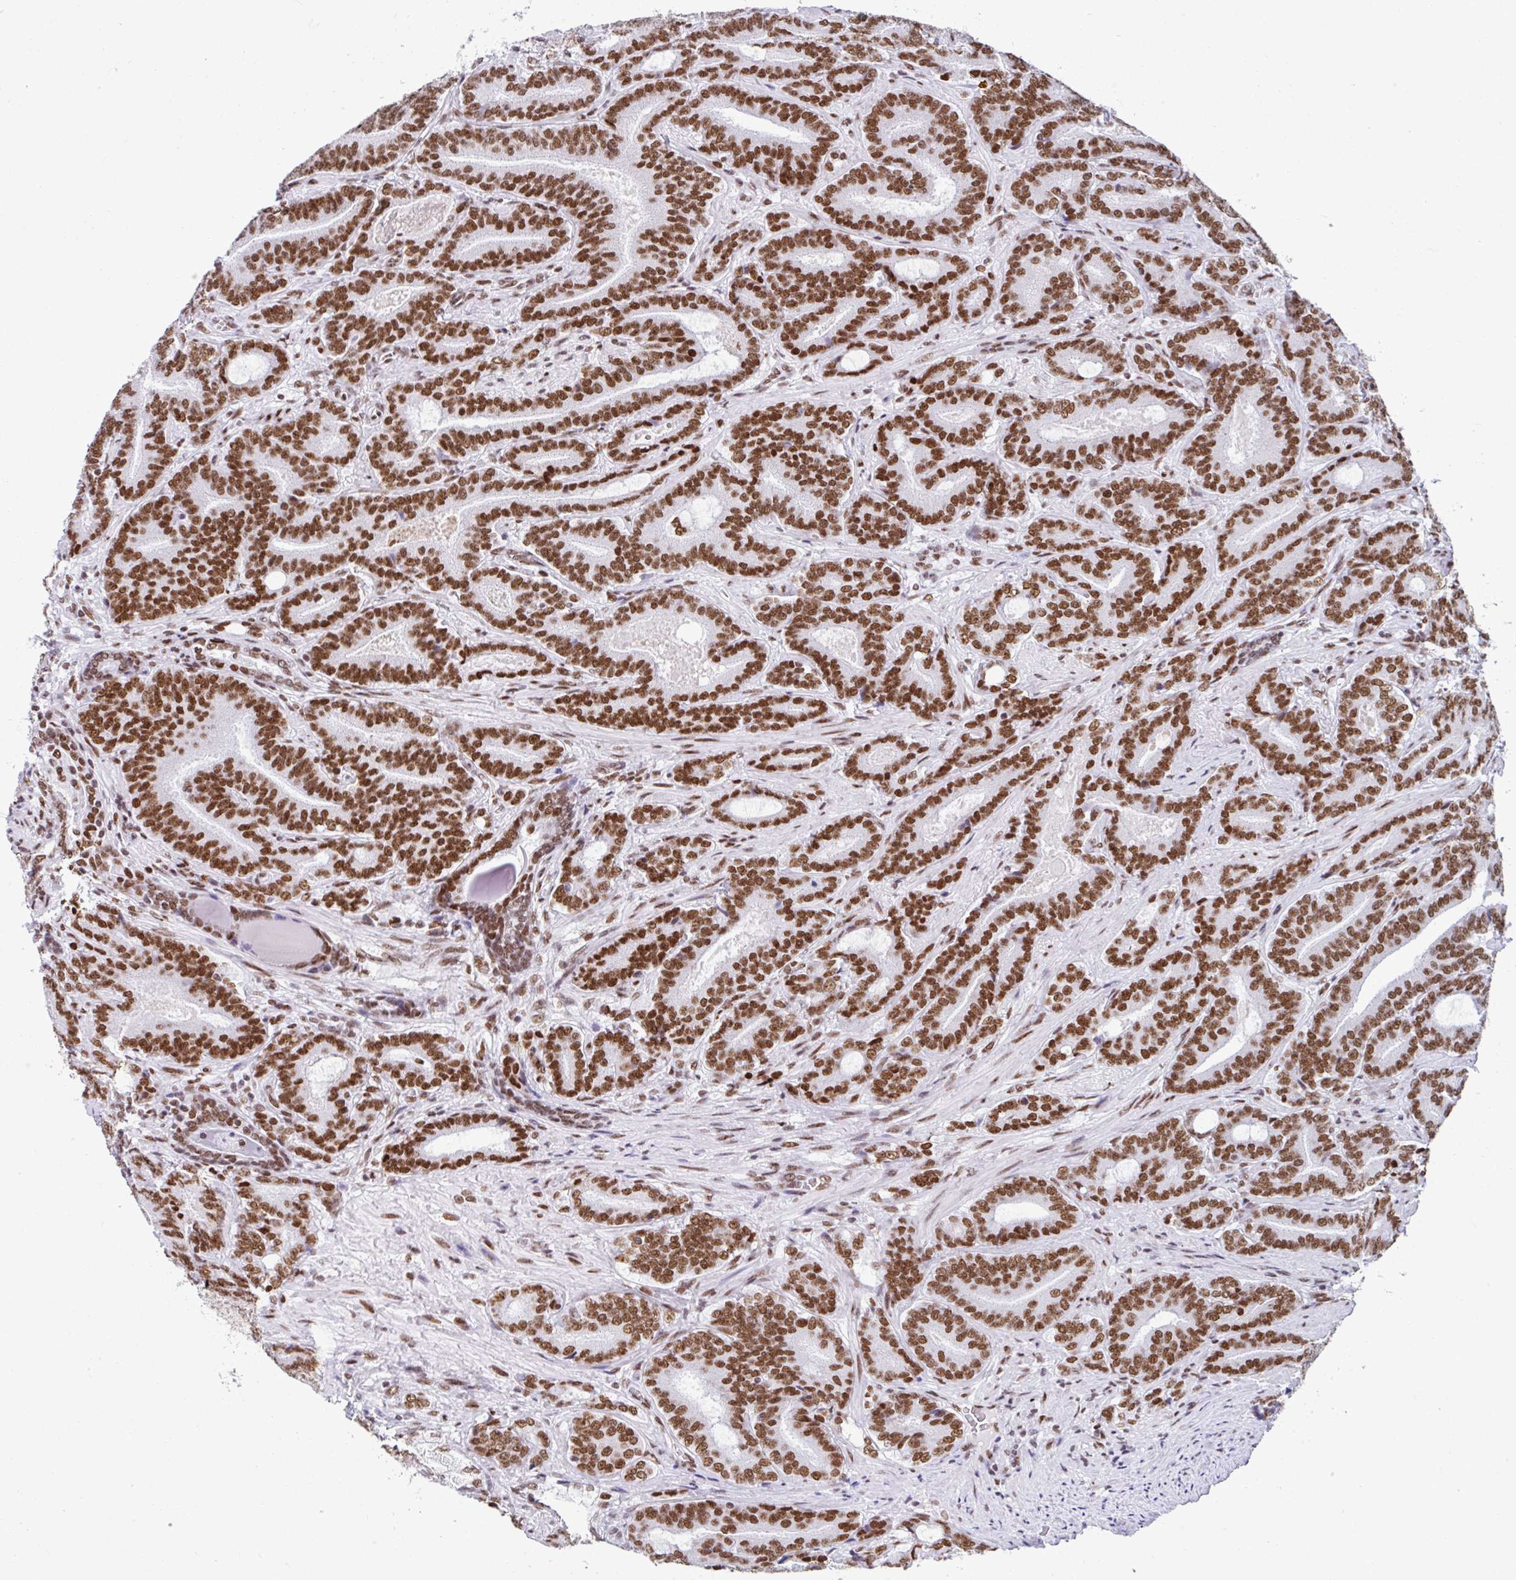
{"staining": {"intensity": "moderate", "quantity": ">75%", "location": "nuclear"}, "tissue": "prostate cancer", "cell_type": "Tumor cells", "image_type": "cancer", "snomed": [{"axis": "morphology", "description": "Adenocarcinoma, High grade"}, {"axis": "topography", "description": "Prostate"}], "caption": "This histopathology image exhibits immunohistochemistry (IHC) staining of human adenocarcinoma (high-grade) (prostate), with medium moderate nuclear expression in approximately >75% of tumor cells.", "gene": "KHDRBS1", "patient": {"sex": "male", "age": 62}}